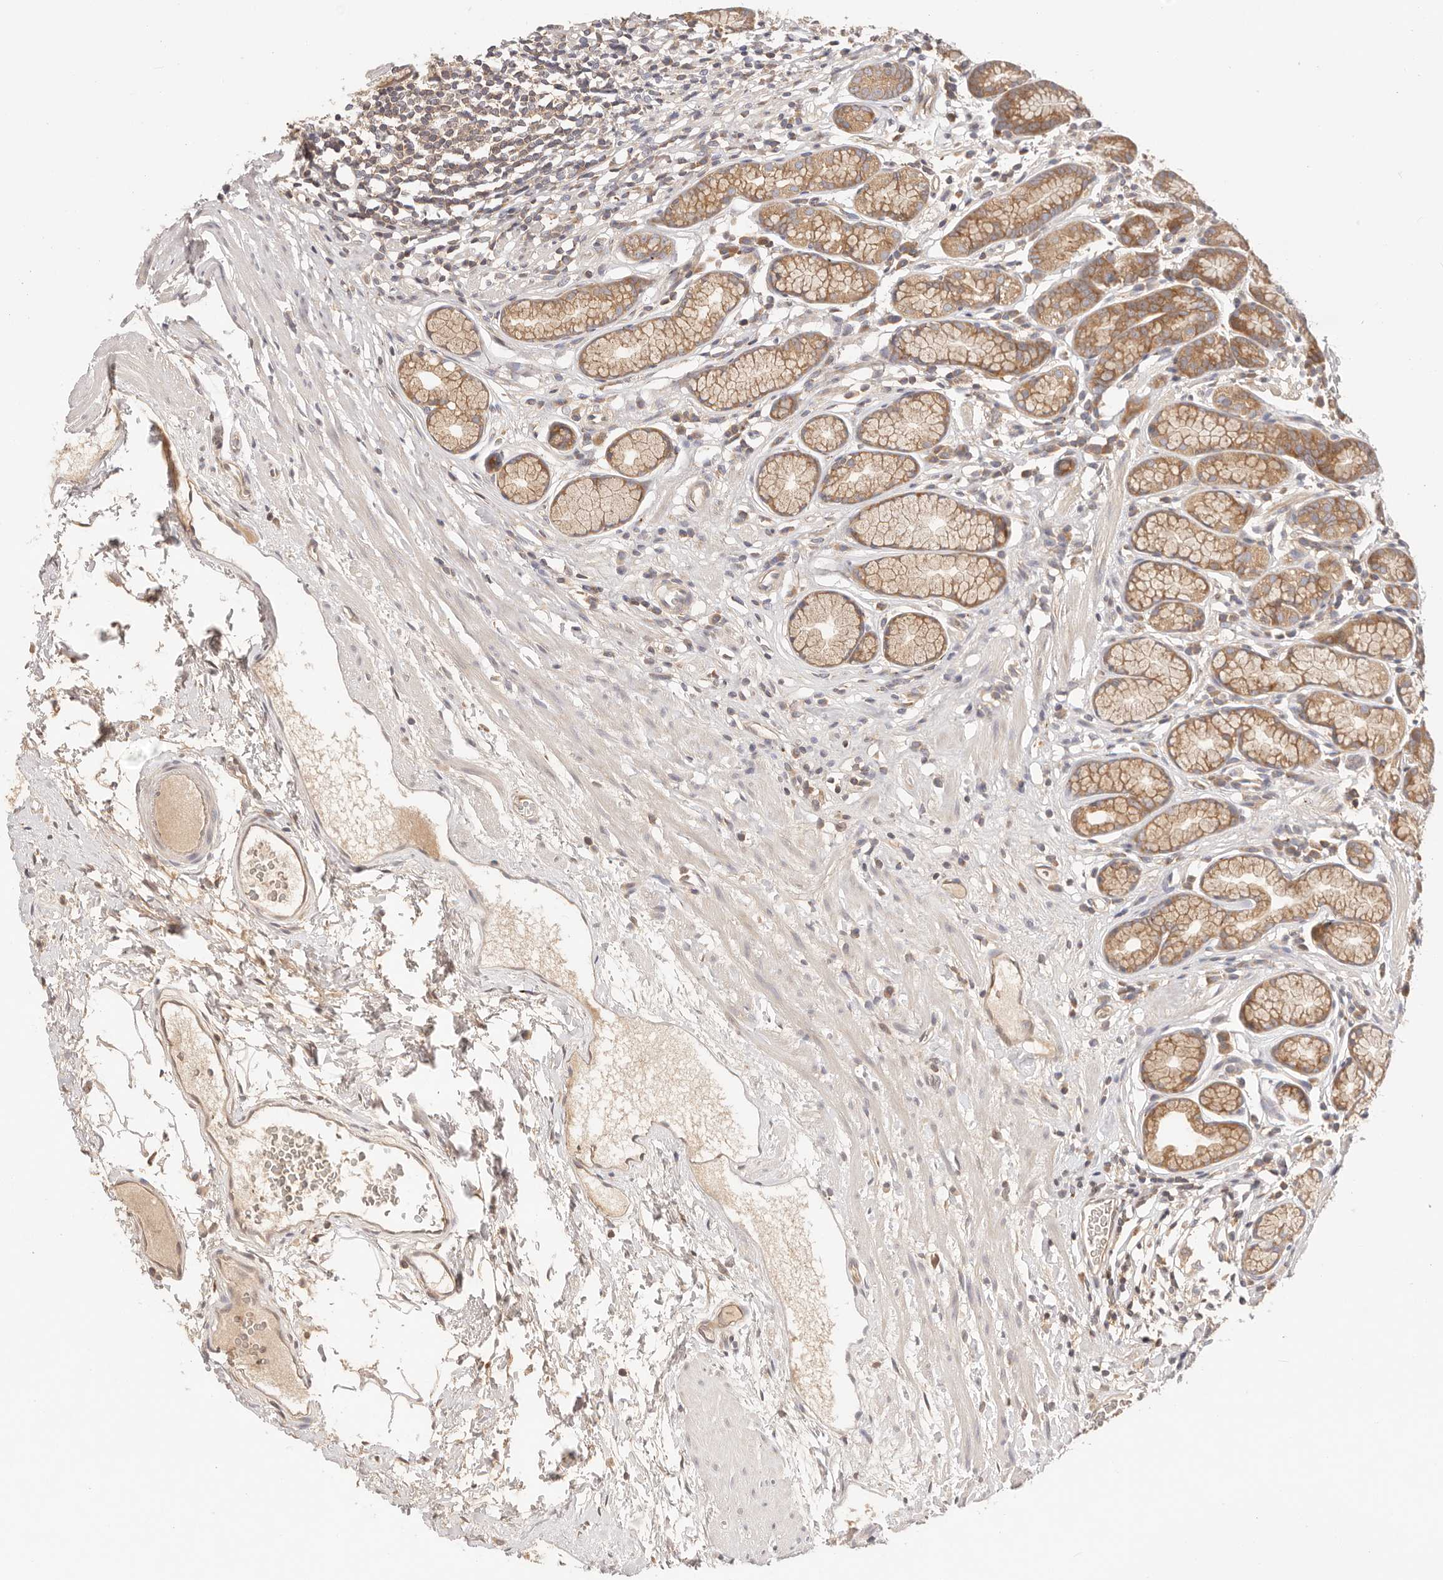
{"staining": {"intensity": "moderate", "quantity": ">75%", "location": "cytoplasmic/membranous,nuclear"}, "tissue": "stomach", "cell_type": "Glandular cells", "image_type": "normal", "snomed": [{"axis": "morphology", "description": "Normal tissue, NOS"}, {"axis": "topography", "description": "Stomach"}], "caption": "Unremarkable stomach displays moderate cytoplasmic/membranous,nuclear positivity in about >75% of glandular cells, visualized by immunohistochemistry. The staining was performed using DAB to visualize the protein expression in brown, while the nuclei were stained in blue with hematoxylin (Magnification: 20x).", "gene": "KCMF1", "patient": {"sex": "male", "age": 42}}